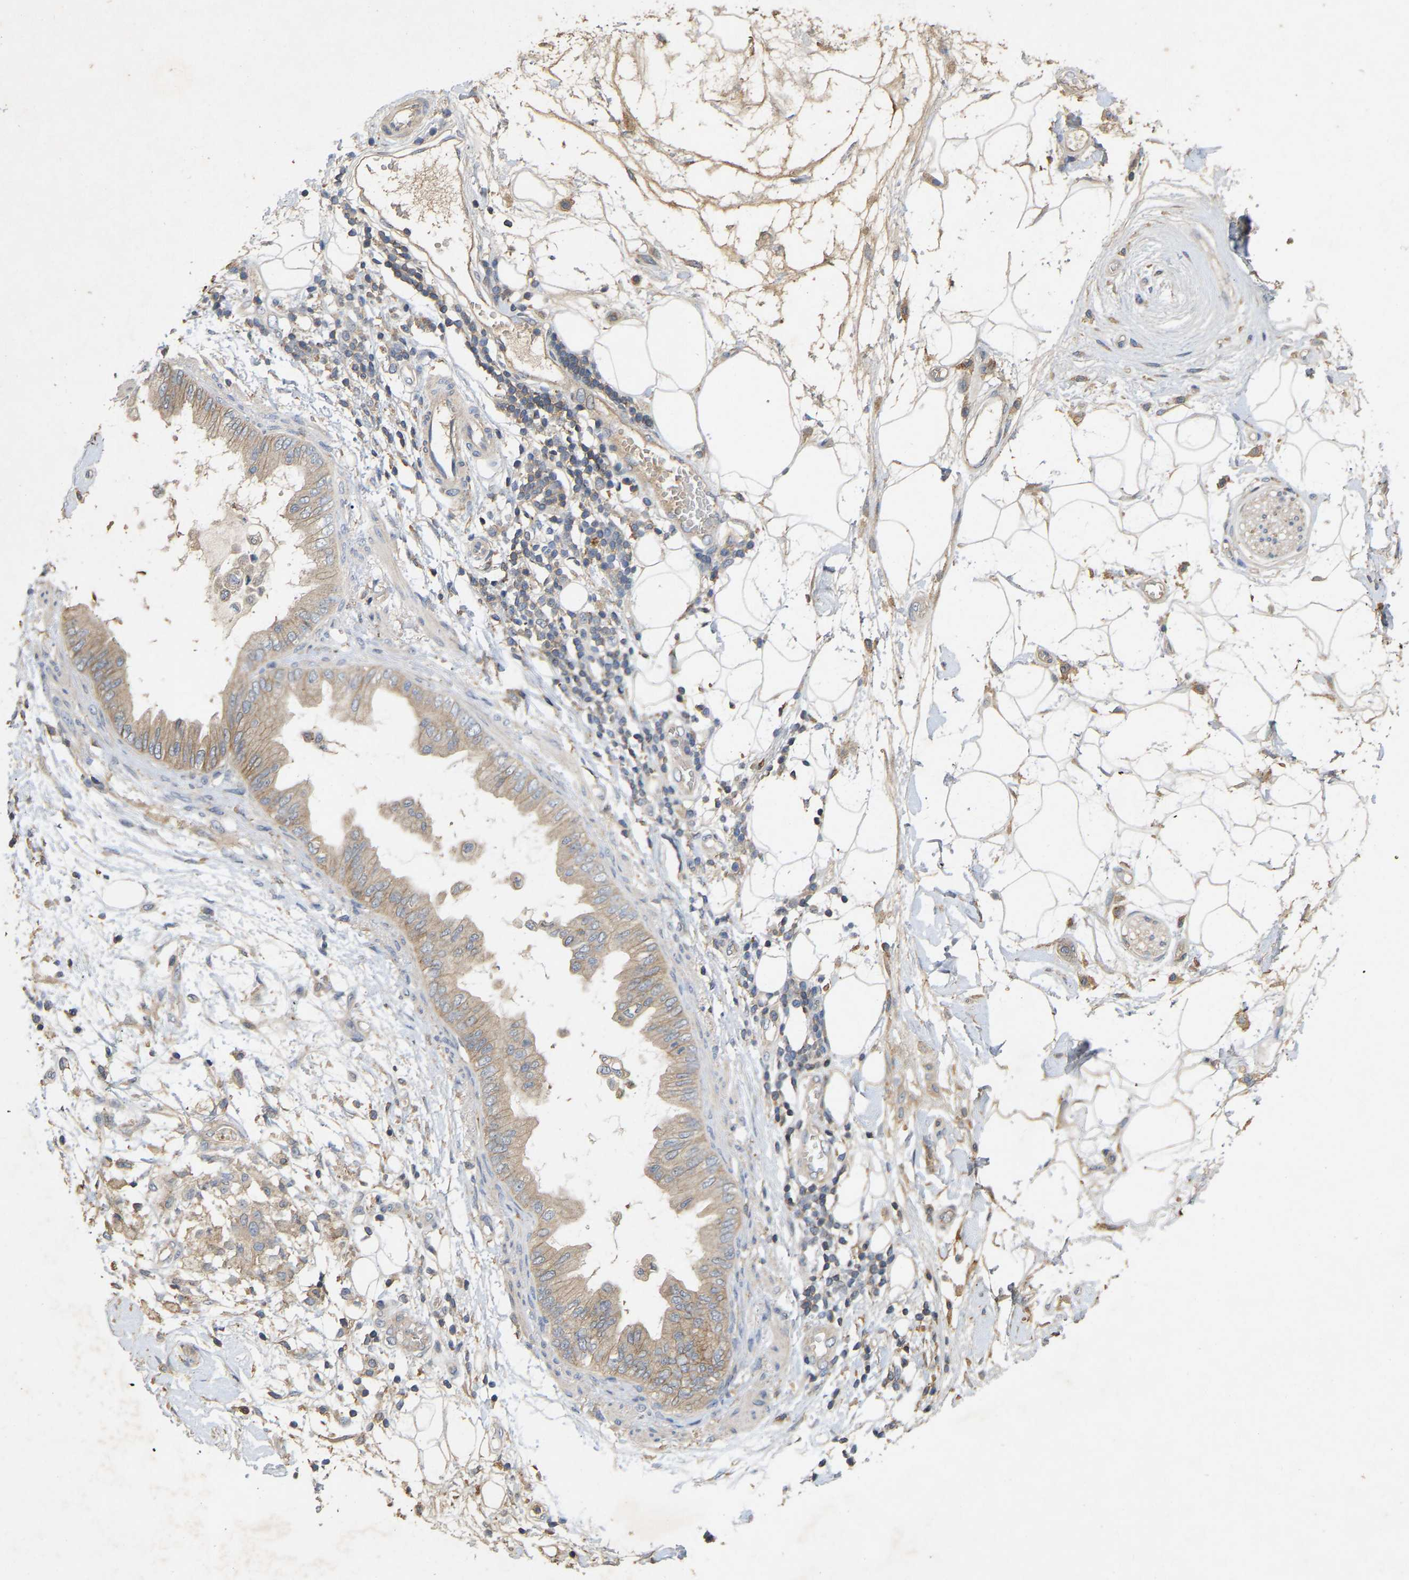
{"staining": {"intensity": "weak", "quantity": ">75%", "location": "cytoplasmic/membranous"}, "tissue": "adipose tissue", "cell_type": "Adipocytes", "image_type": "normal", "snomed": [{"axis": "morphology", "description": "Normal tissue, NOS"}, {"axis": "morphology", "description": "Adenocarcinoma, NOS"}, {"axis": "topography", "description": "Duodenum"}, {"axis": "topography", "description": "Peripheral nerve tissue"}], "caption": "Immunohistochemistry (IHC) staining of normal adipose tissue, which exhibits low levels of weak cytoplasmic/membranous positivity in about >75% of adipocytes indicating weak cytoplasmic/membranous protein expression. The staining was performed using DAB (brown) for protein detection and nuclei were counterstained in hematoxylin (blue).", "gene": "LPAR2", "patient": {"sex": "female", "age": 60}}